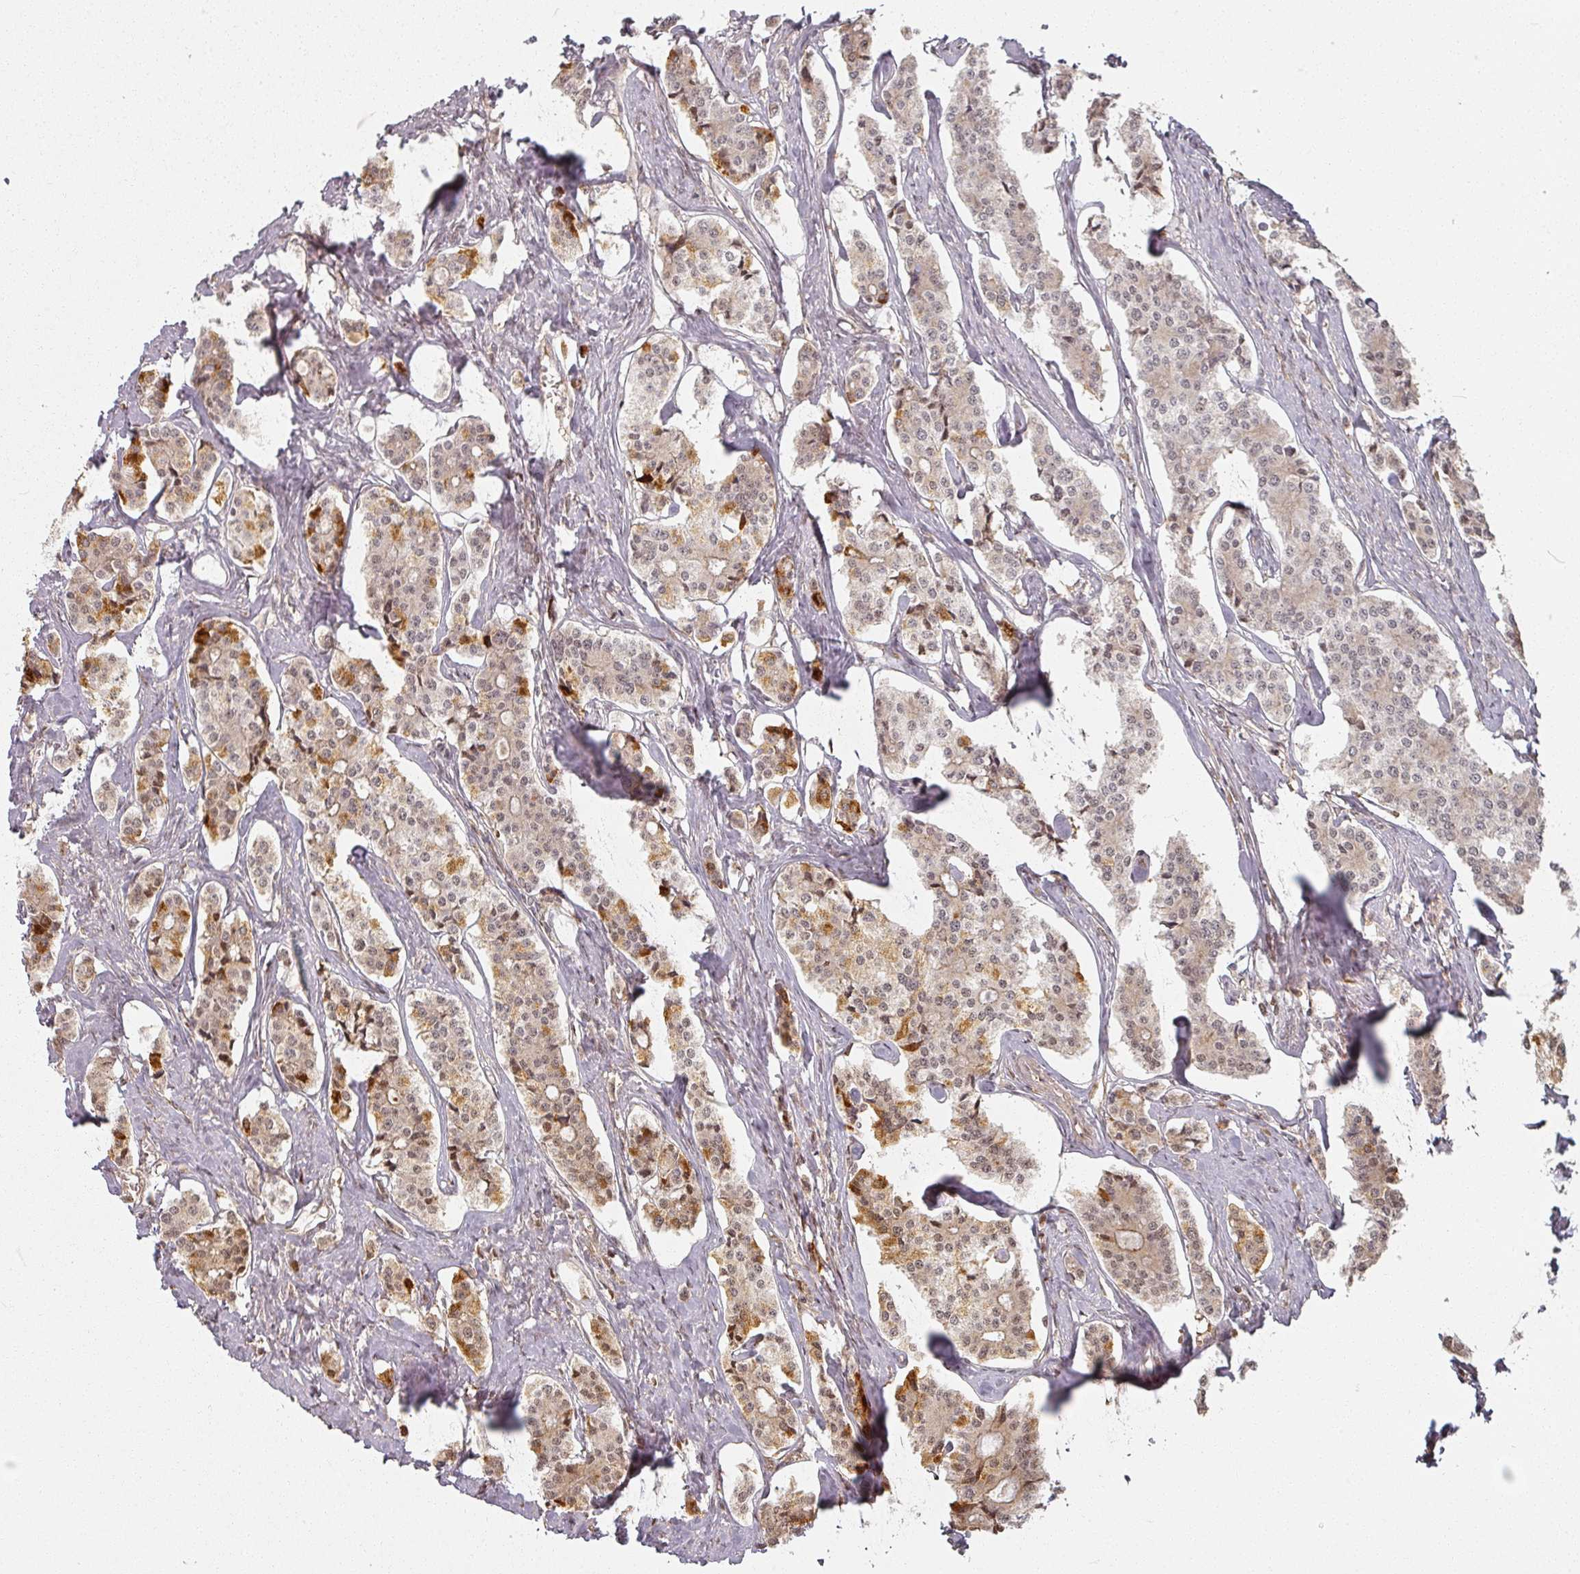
{"staining": {"intensity": "moderate", "quantity": "25%-75%", "location": "cytoplasmic/membranous,nuclear"}, "tissue": "carcinoid", "cell_type": "Tumor cells", "image_type": "cancer", "snomed": [{"axis": "morphology", "description": "Carcinoid, malignant, NOS"}, {"axis": "topography", "description": "Small intestine"}], "caption": "Immunohistochemistry micrograph of neoplastic tissue: carcinoid stained using IHC demonstrates medium levels of moderate protein expression localized specifically in the cytoplasmic/membranous and nuclear of tumor cells, appearing as a cytoplasmic/membranous and nuclear brown color.", "gene": "MED19", "patient": {"sex": "male", "age": 63}}